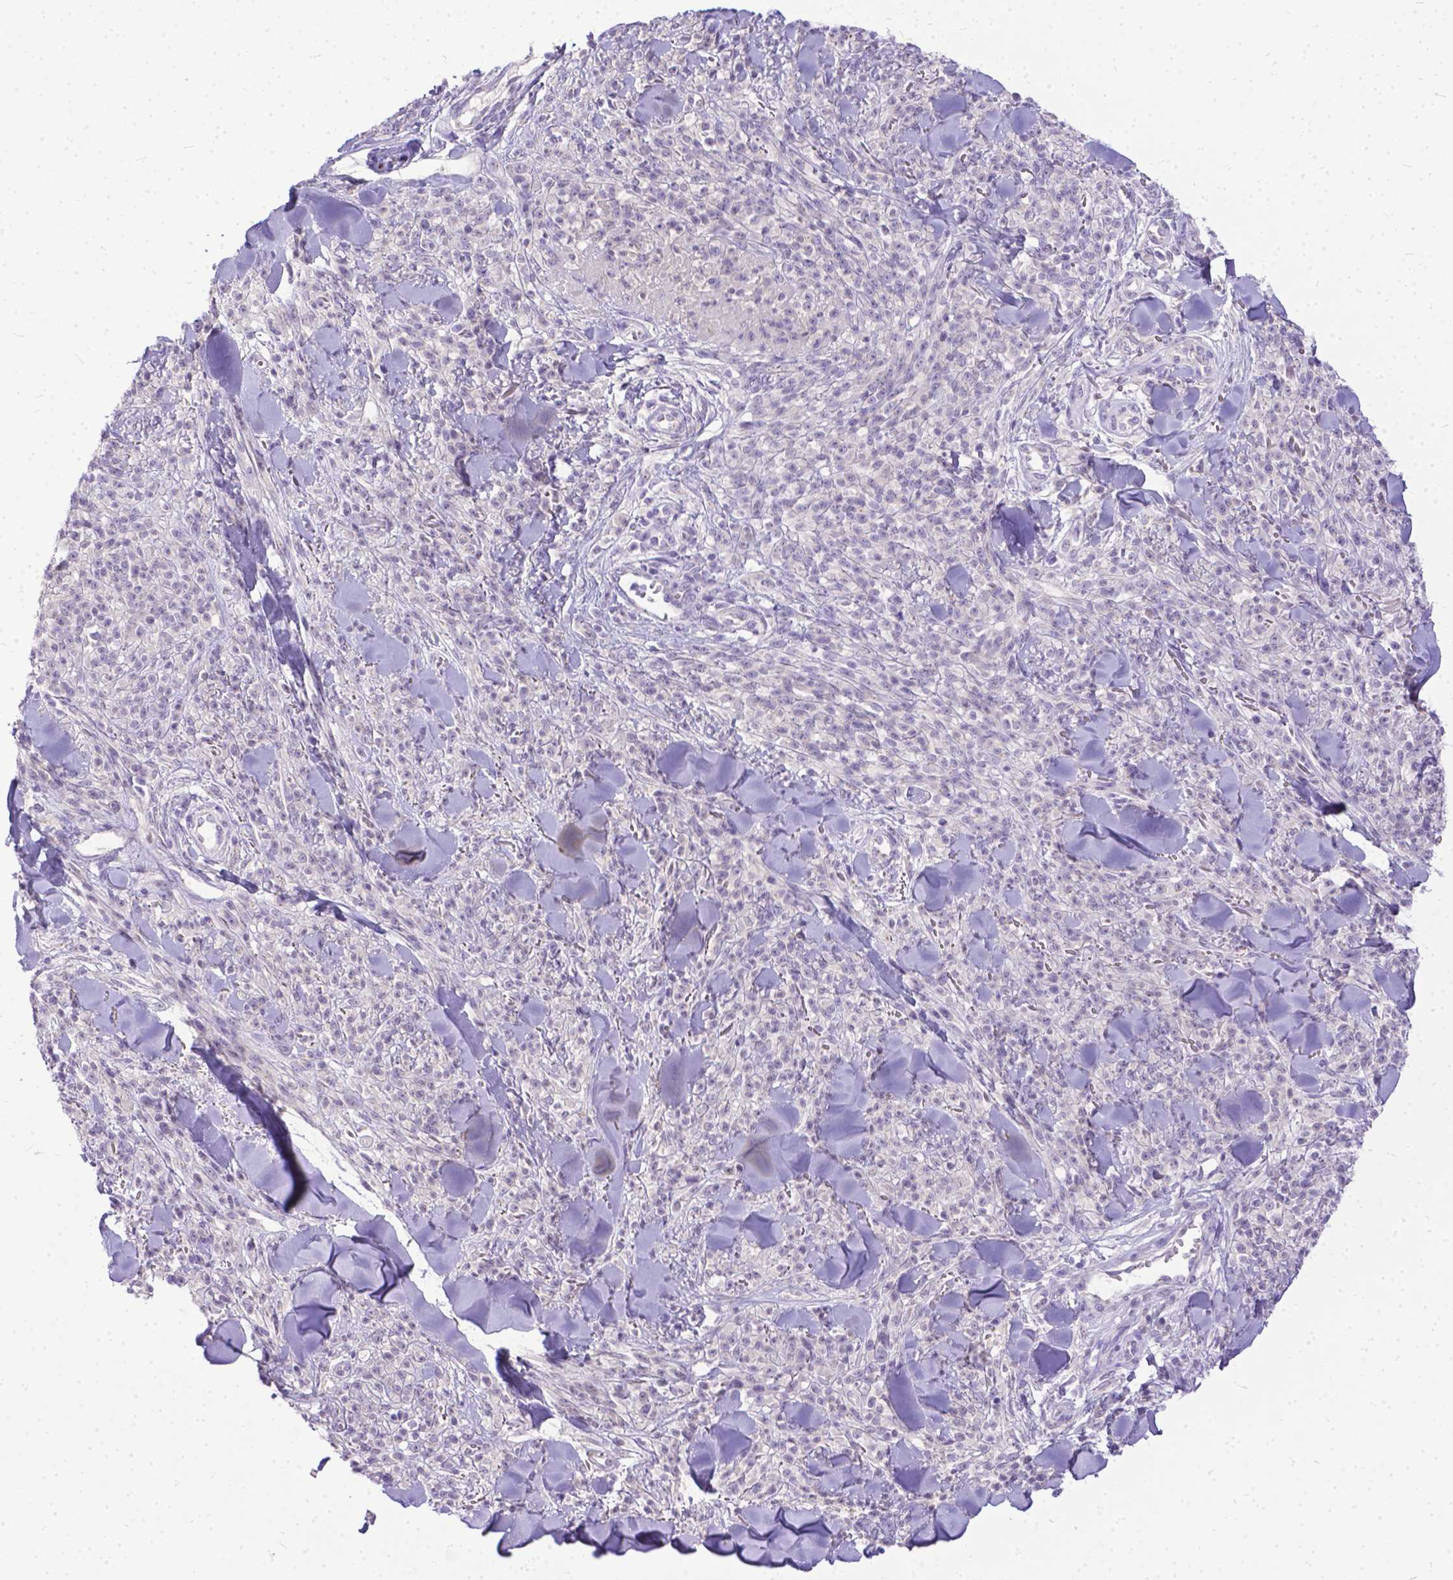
{"staining": {"intensity": "negative", "quantity": "none", "location": "none"}, "tissue": "melanoma", "cell_type": "Tumor cells", "image_type": "cancer", "snomed": [{"axis": "morphology", "description": "Malignant melanoma, NOS"}, {"axis": "topography", "description": "Skin"}, {"axis": "topography", "description": "Skin of trunk"}], "caption": "High power microscopy micrograph of an immunohistochemistry image of malignant melanoma, revealing no significant expression in tumor cells. (DAB (3,3'-diaminobenzidine) immunohistochemistry (IHC) visualized using brightfield microscopy, high magnification).", "gene": "TTLL6", "patient": {"sex": "male", "age": 74}}